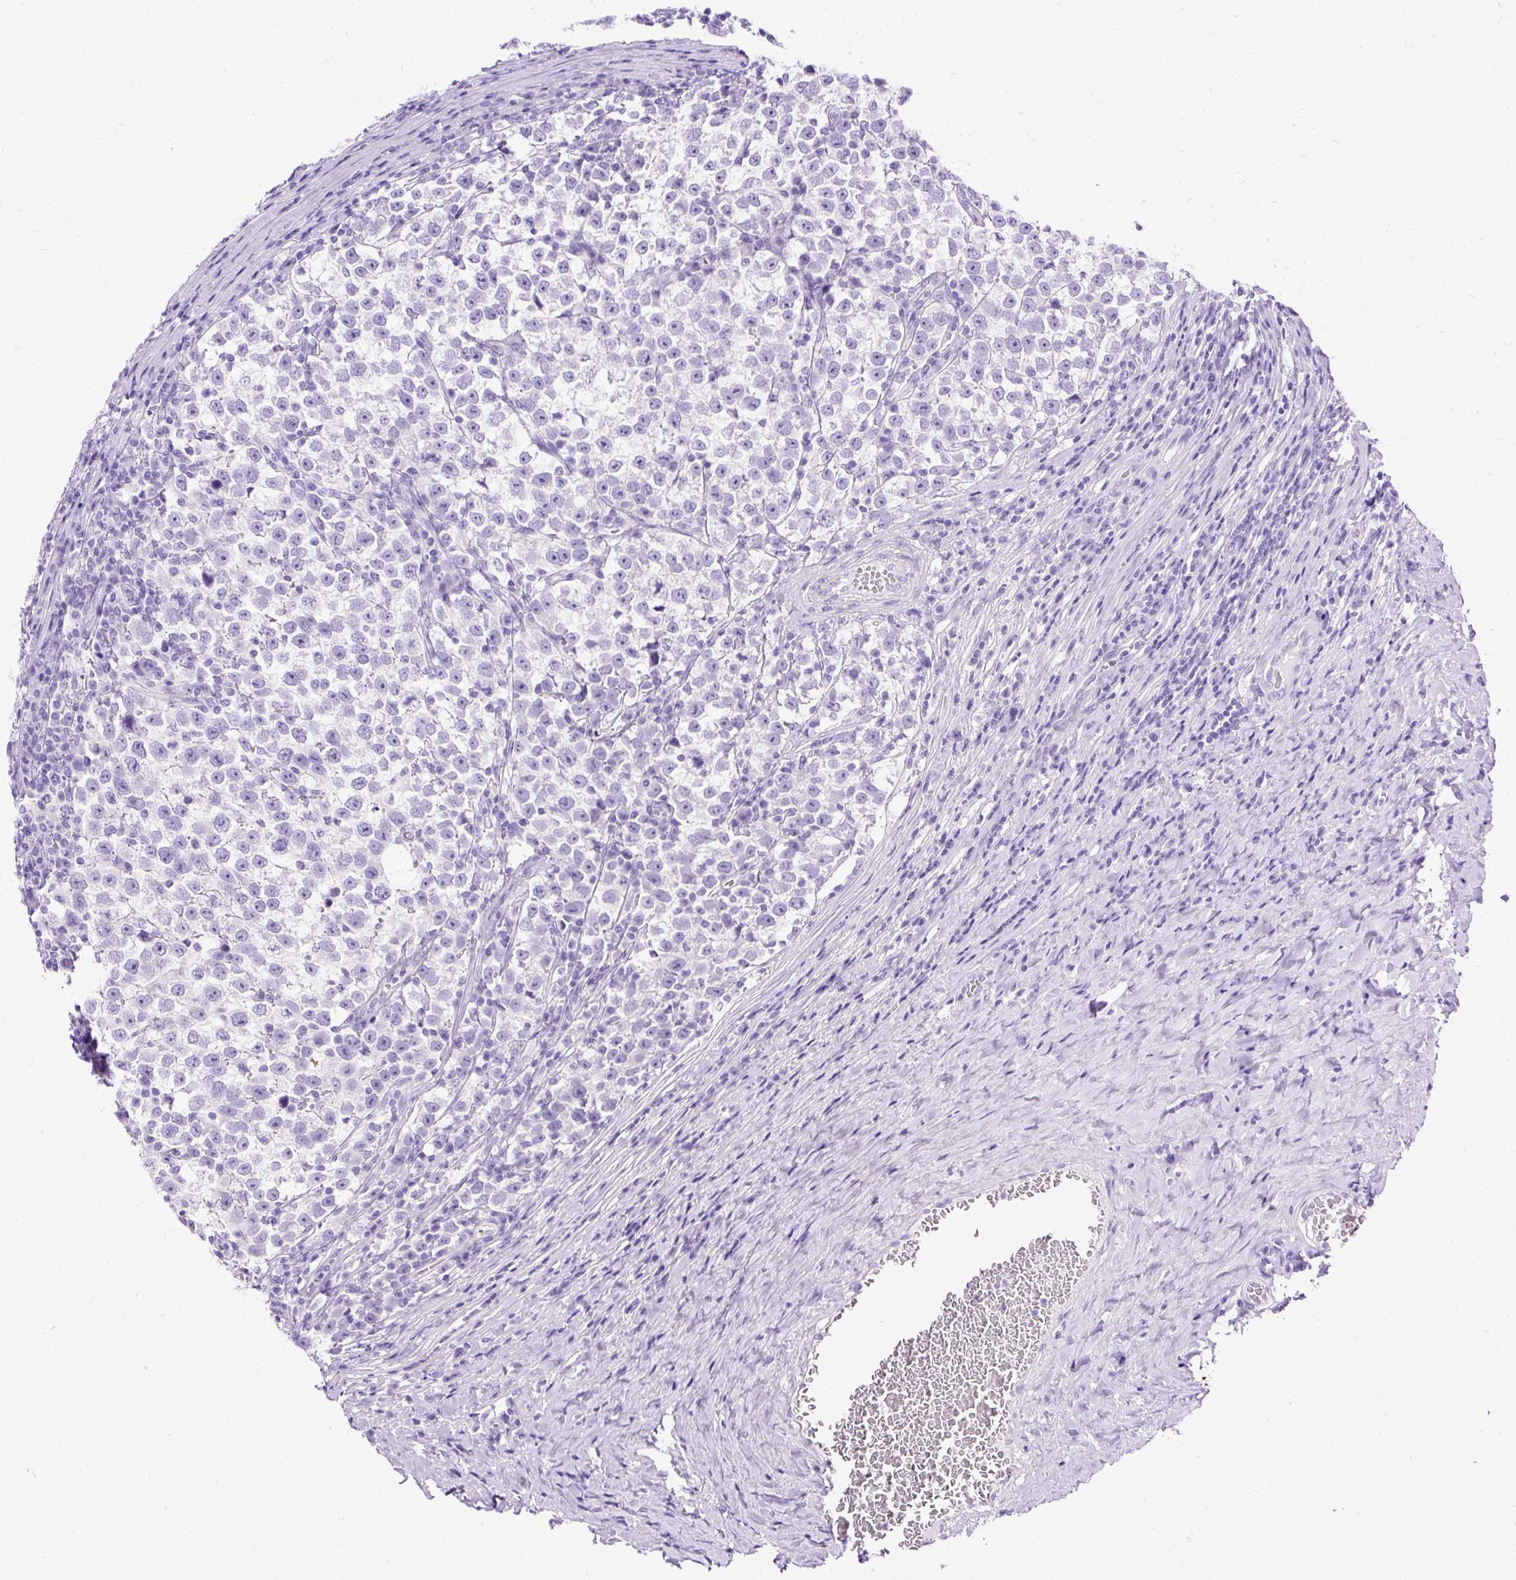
{"staining": {"intensity": "negative", "quantity": "none", "location": "none"}, "tissue": "testis cancer", "cell_type": "Tumor cells", "image_type": "cancer", "snomed": [{"axis": "morphology", "description": "Normal tissue, NOS"}, {"axis": "morphology", "description": "Seminoma, NOS"}, {"axis": "topography", "description": "Testis"}], "caption": "Tumor cells show no significant protein staining in seminoma (testis).", "gene": "HEY1", "patient": {"sex": "male", "age": 43}}